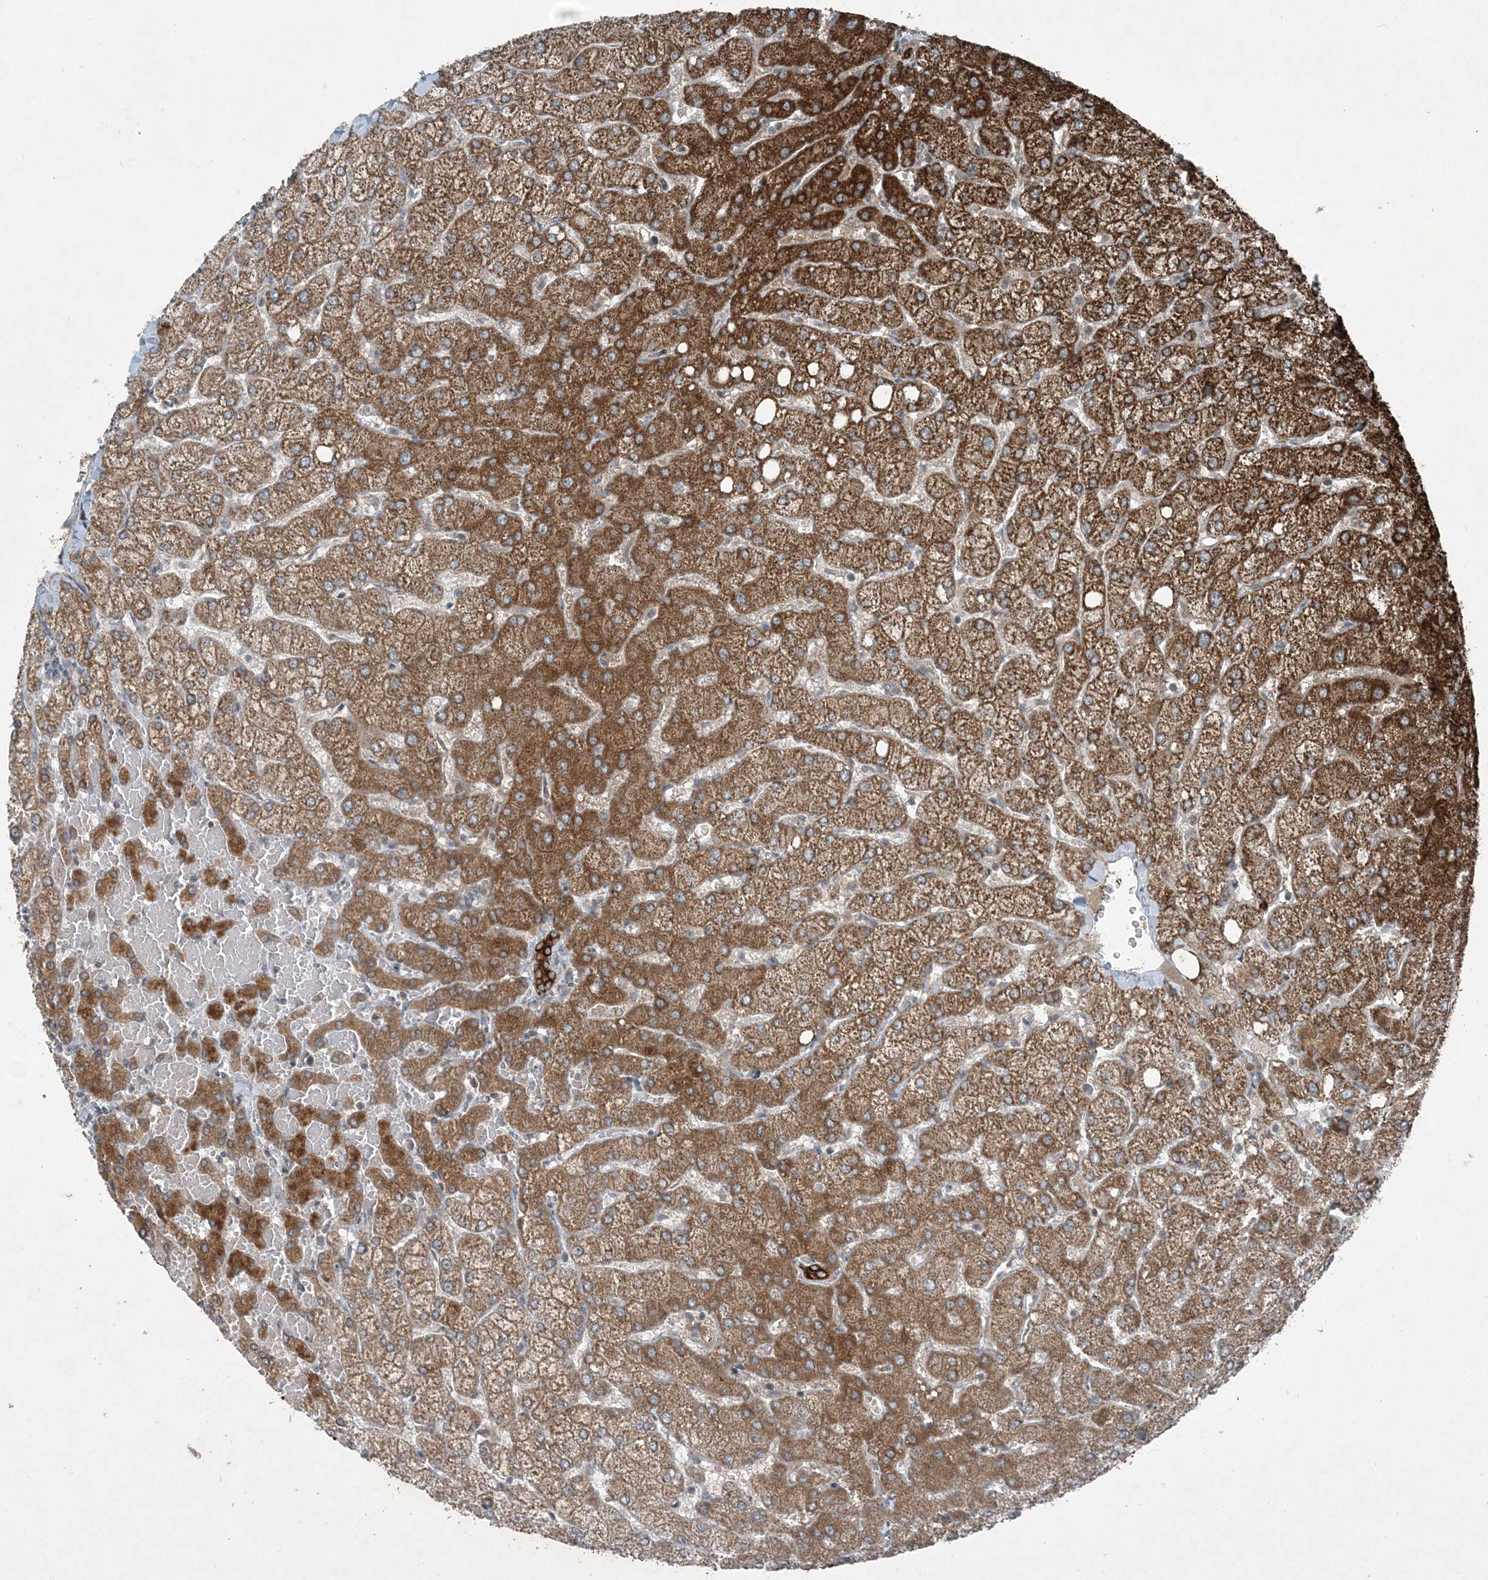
{"staining": {"intensity": "strong", "quantity": ">75%", "location": "cytoplasmic/membranous"}, "tissue": "liver", "cell_type": "Cholangiocytes", "image_type": "normal", "snomed": [{"axis": "morphology", "description": "Normal tissue, NOS"}, {"axis": "topography", "description": "Liver"}], "caption": "Immunohistochemical staining of normal human liver demonstrates high levels of strong cytoplasmic/membranous staining in approximately >75% of cholangiocytes. (DAB (3,3'-diaminobenzidine) IHC, brown staining for protein, blue staining for nuclei).", "gene": "PC", "patient": {"sex": "female", "age": 54}}